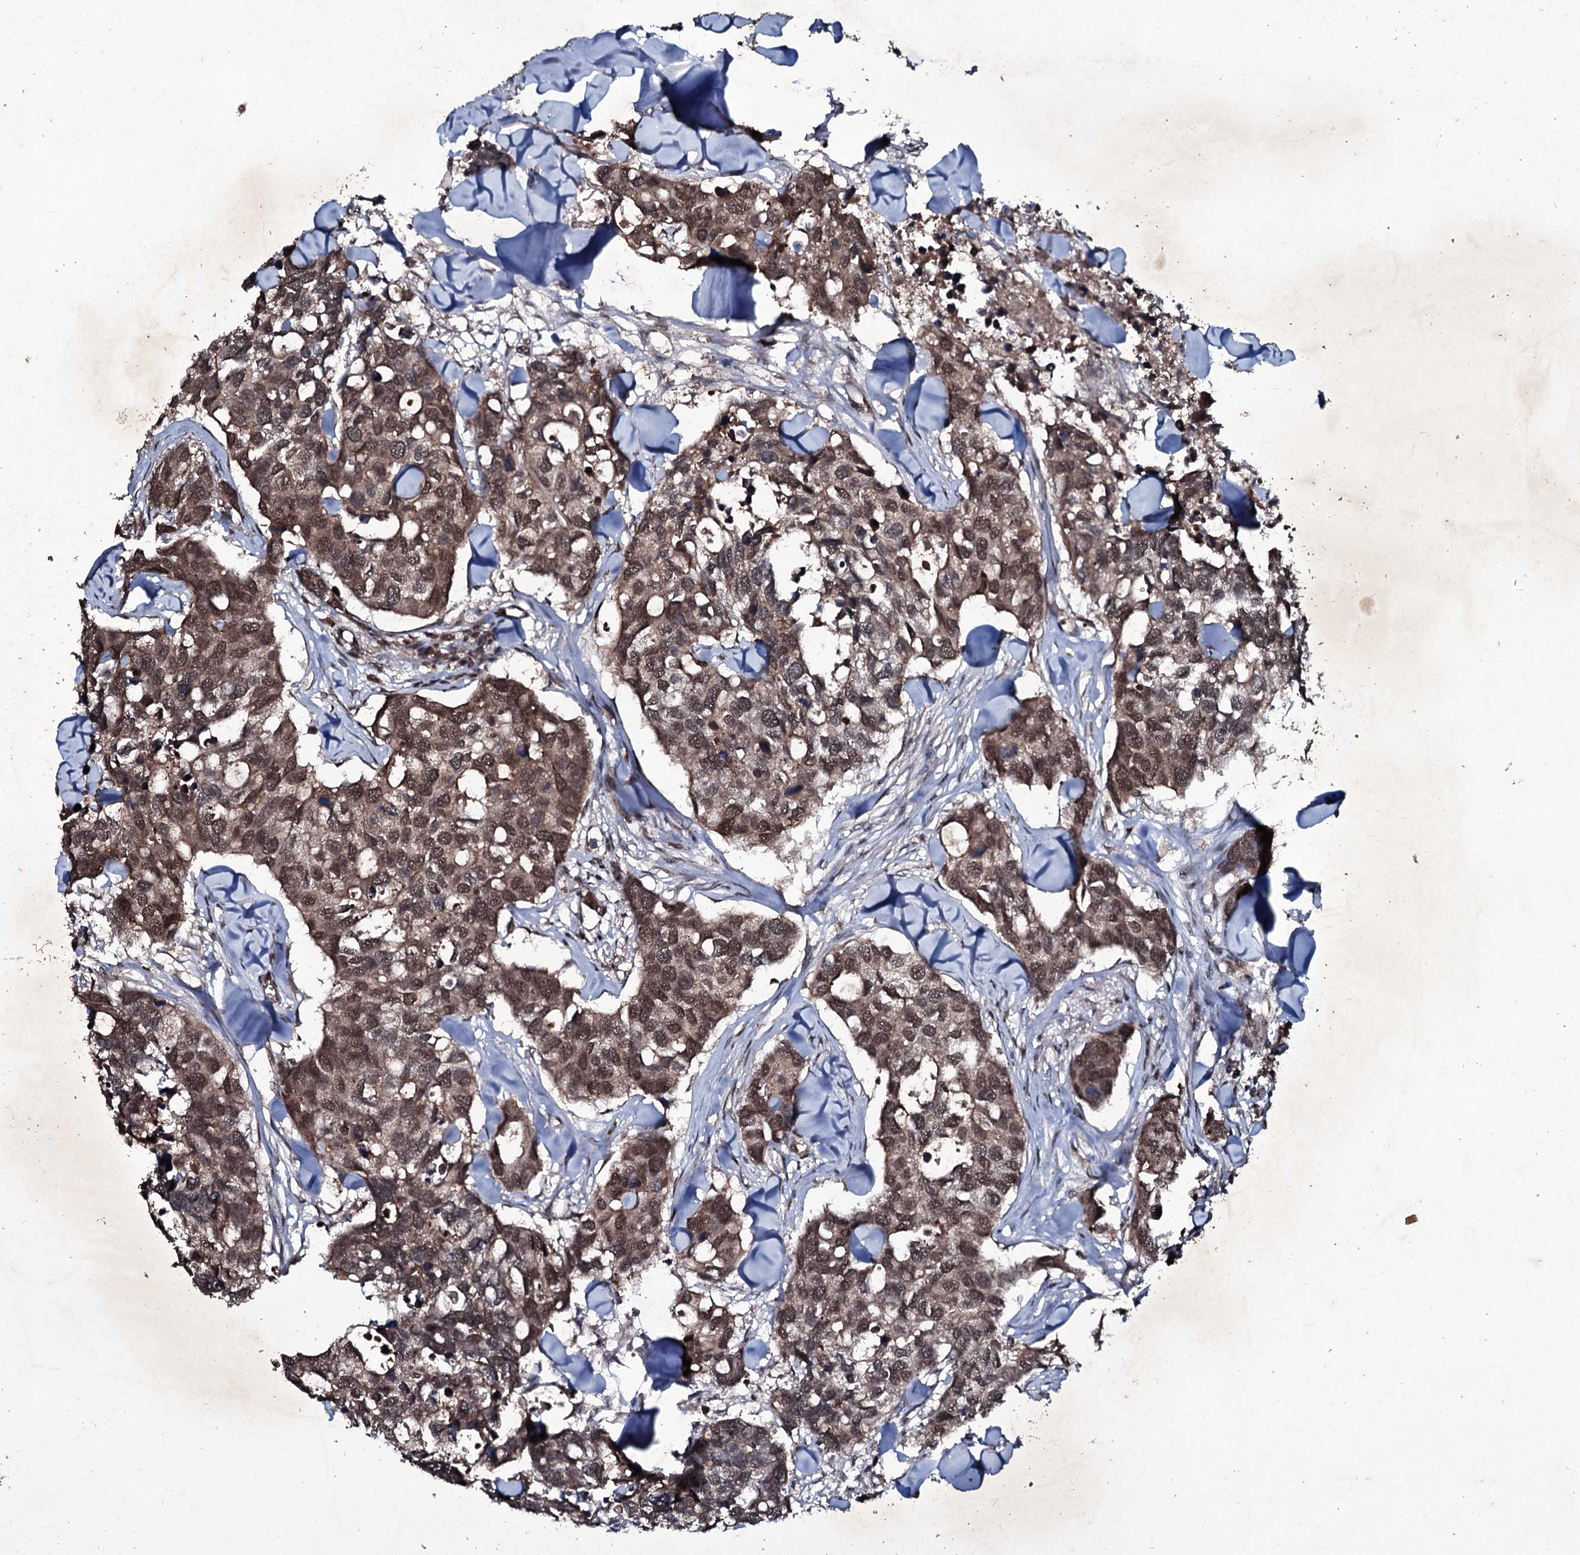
{"staining": {"intensity": "moderate", "quantity": ">75%", "location": "cytoplasmic/membranous,nuclear"}, "tissue": "breast cancer", "cell_type": "Tumor cells", "image_type": "cancer", "snomed": [{"axis": "morphology", "description": "Duct carcinoma"}, {"axis": "topography", "description": "Breast"}], "caption": "Breast cancer stained with a brown dye displays moderate cytoplasmic/membranous and nuclear positive staining in about >75% of tumor cells.", "gene": "MRPS31", "patient": {"sex": "female", "age": 83}}